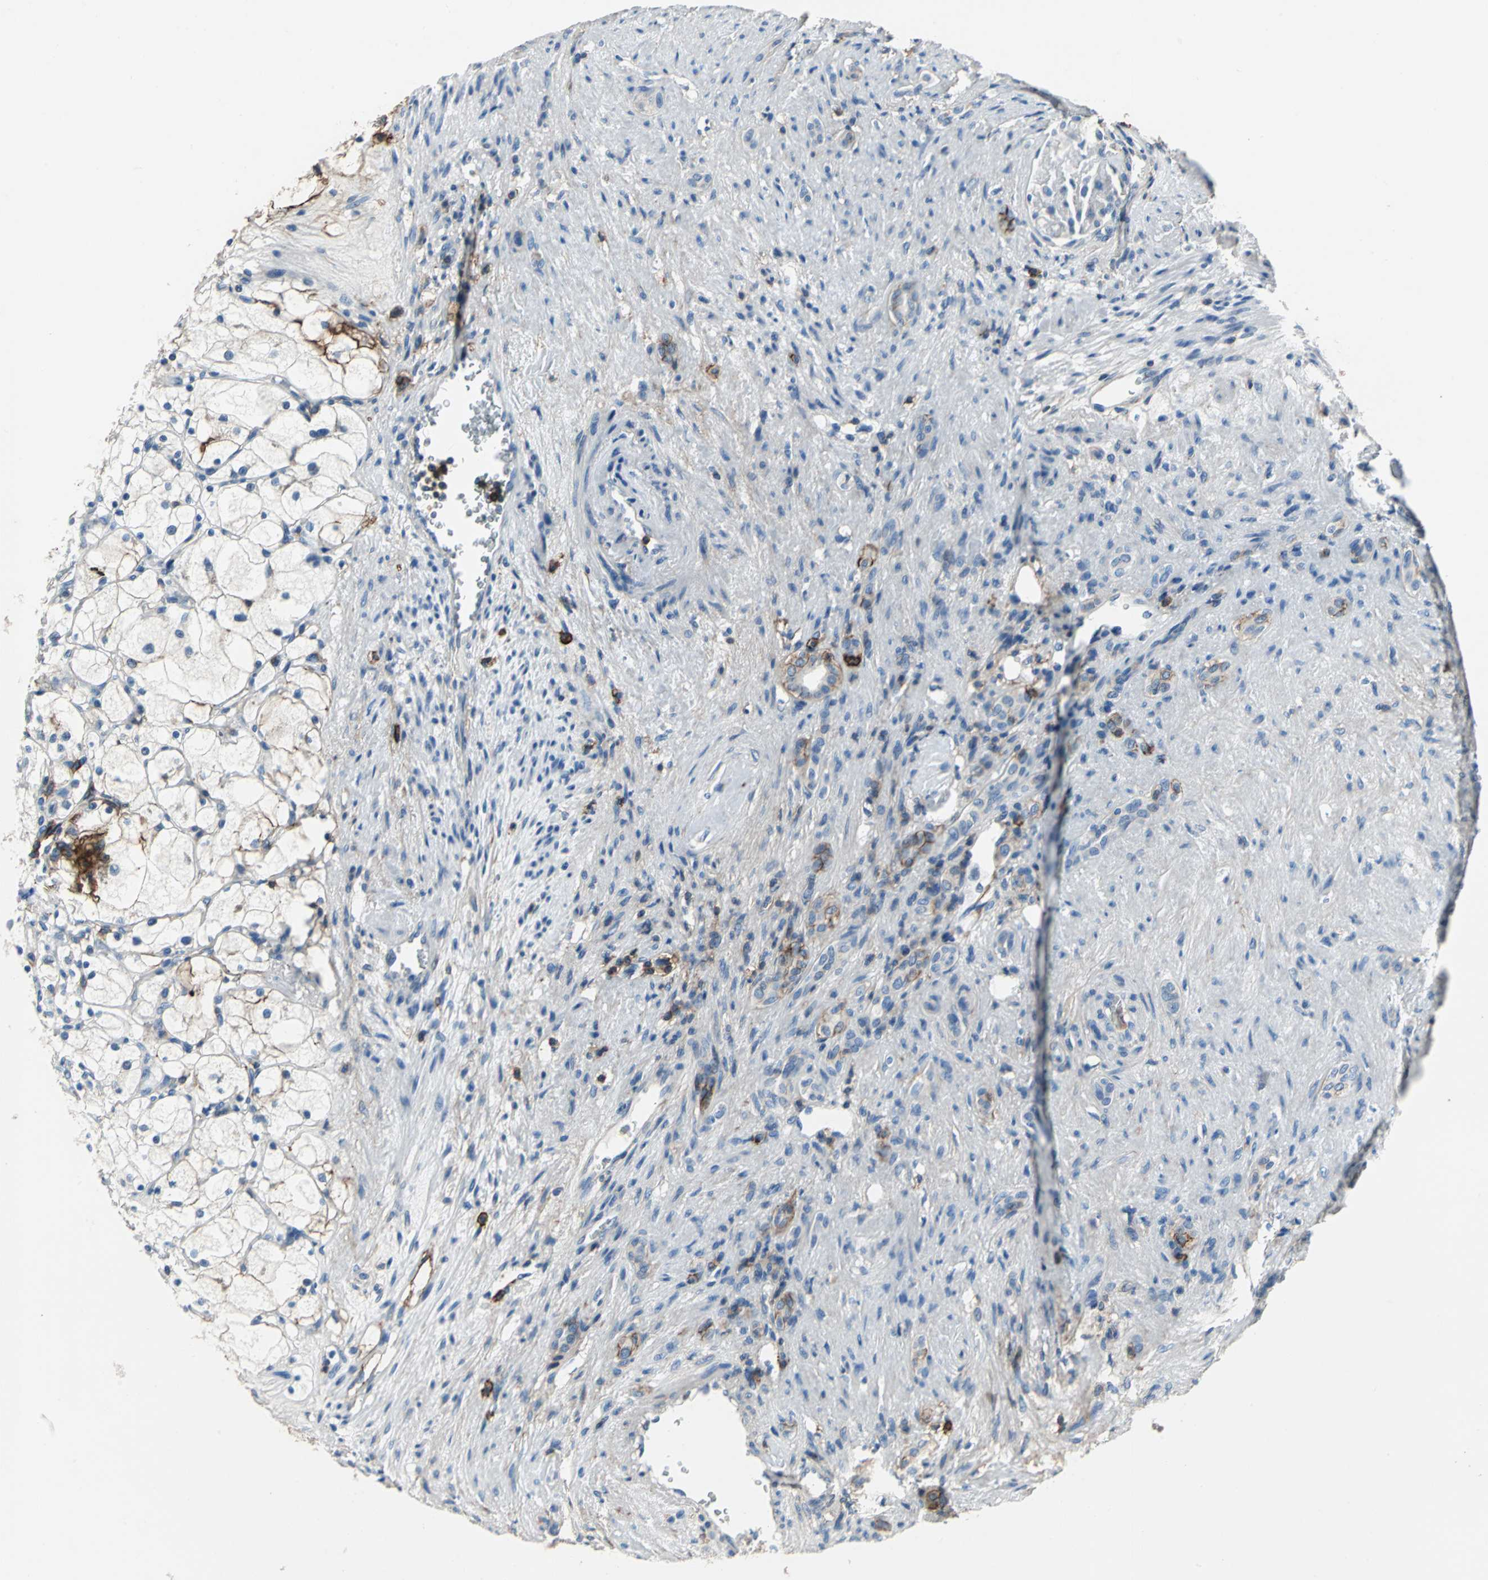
{"staining": {"intensity": "negative", "quantity": "none", "location": "none"}, "tissue": "renal cancer", "cell_type": "Tumor cells", "image_type": "cancer", "snomed": [{"axis": "morphology", "description": "Adenocarcinoma, NOS"}, {"axis": "topography", "description": "Kidney"}], "caption": "Tumor cells show no significant positivity in renal cancer (adenocarcinoma). (Brightfield microscopy of DAB (3,3'-diaminobenzidine) IHC at high magnification).", "gene": "CD44", "patient": {"sex": "female", "age": 83}}